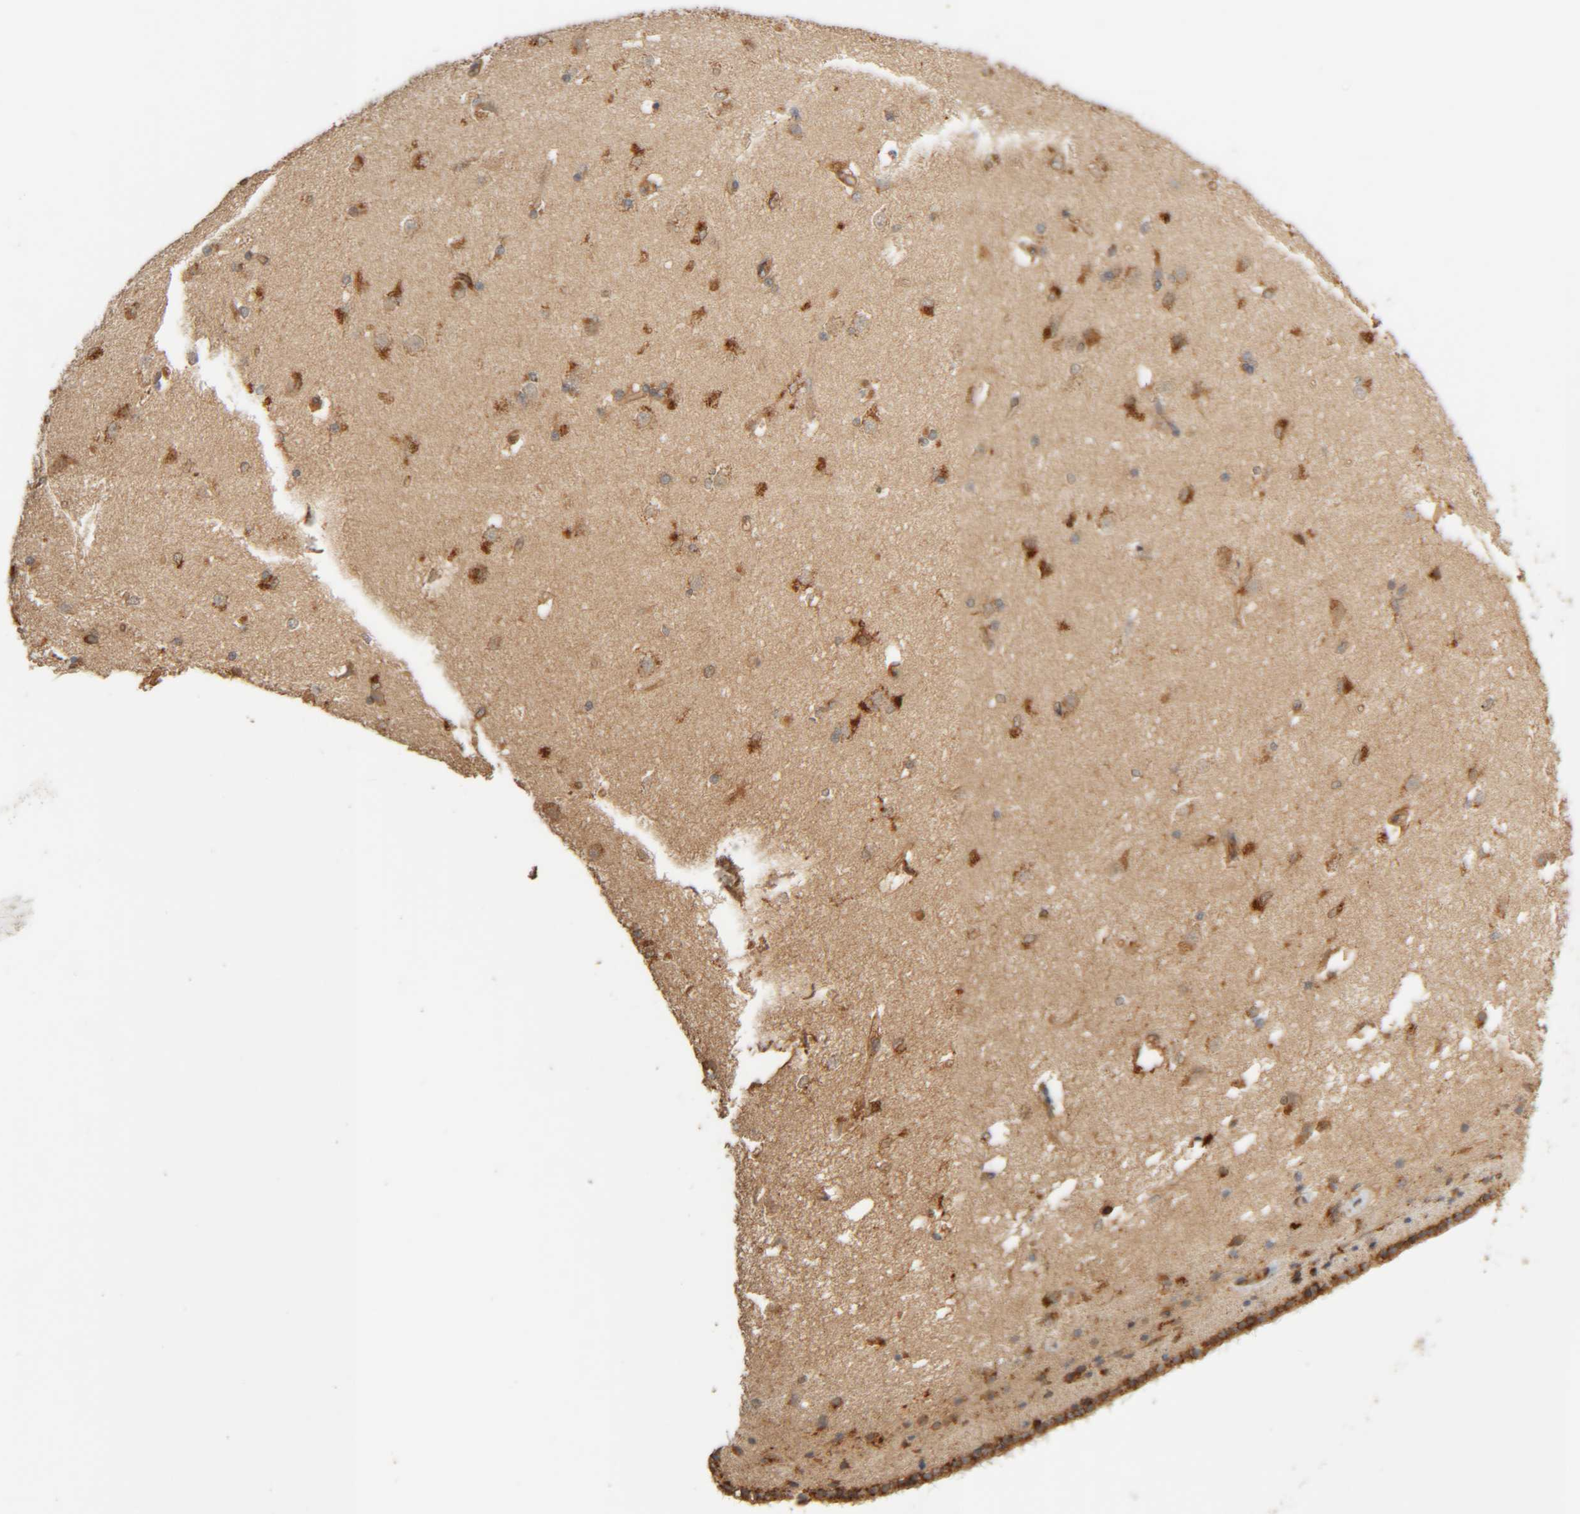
{"staining": {"intensity": "moderate", "quantity": ">75%", "location": "cytoplasmic/membranous"}, "tissue": "caudate", "cell_type": "Glial cells", "image_type": "normal", "snomed": [{"axis": "morphology", "description": "Normal tissue, NOS"}, {"axis": "topography", "description": "Lateral ventricle wall"}], "caption": "Immunohistochemistry (IHC) micrograph of unremarkable caudate: caudate stained using IHC displays medium levels of moderate protein expression localized specifically in the cytoplasmic/membranous of glial cells, appearing as a cytoplasmic/membranous brown color.", "gene": "TMEM192", "patient": {"sex": "female", "age": 19}}